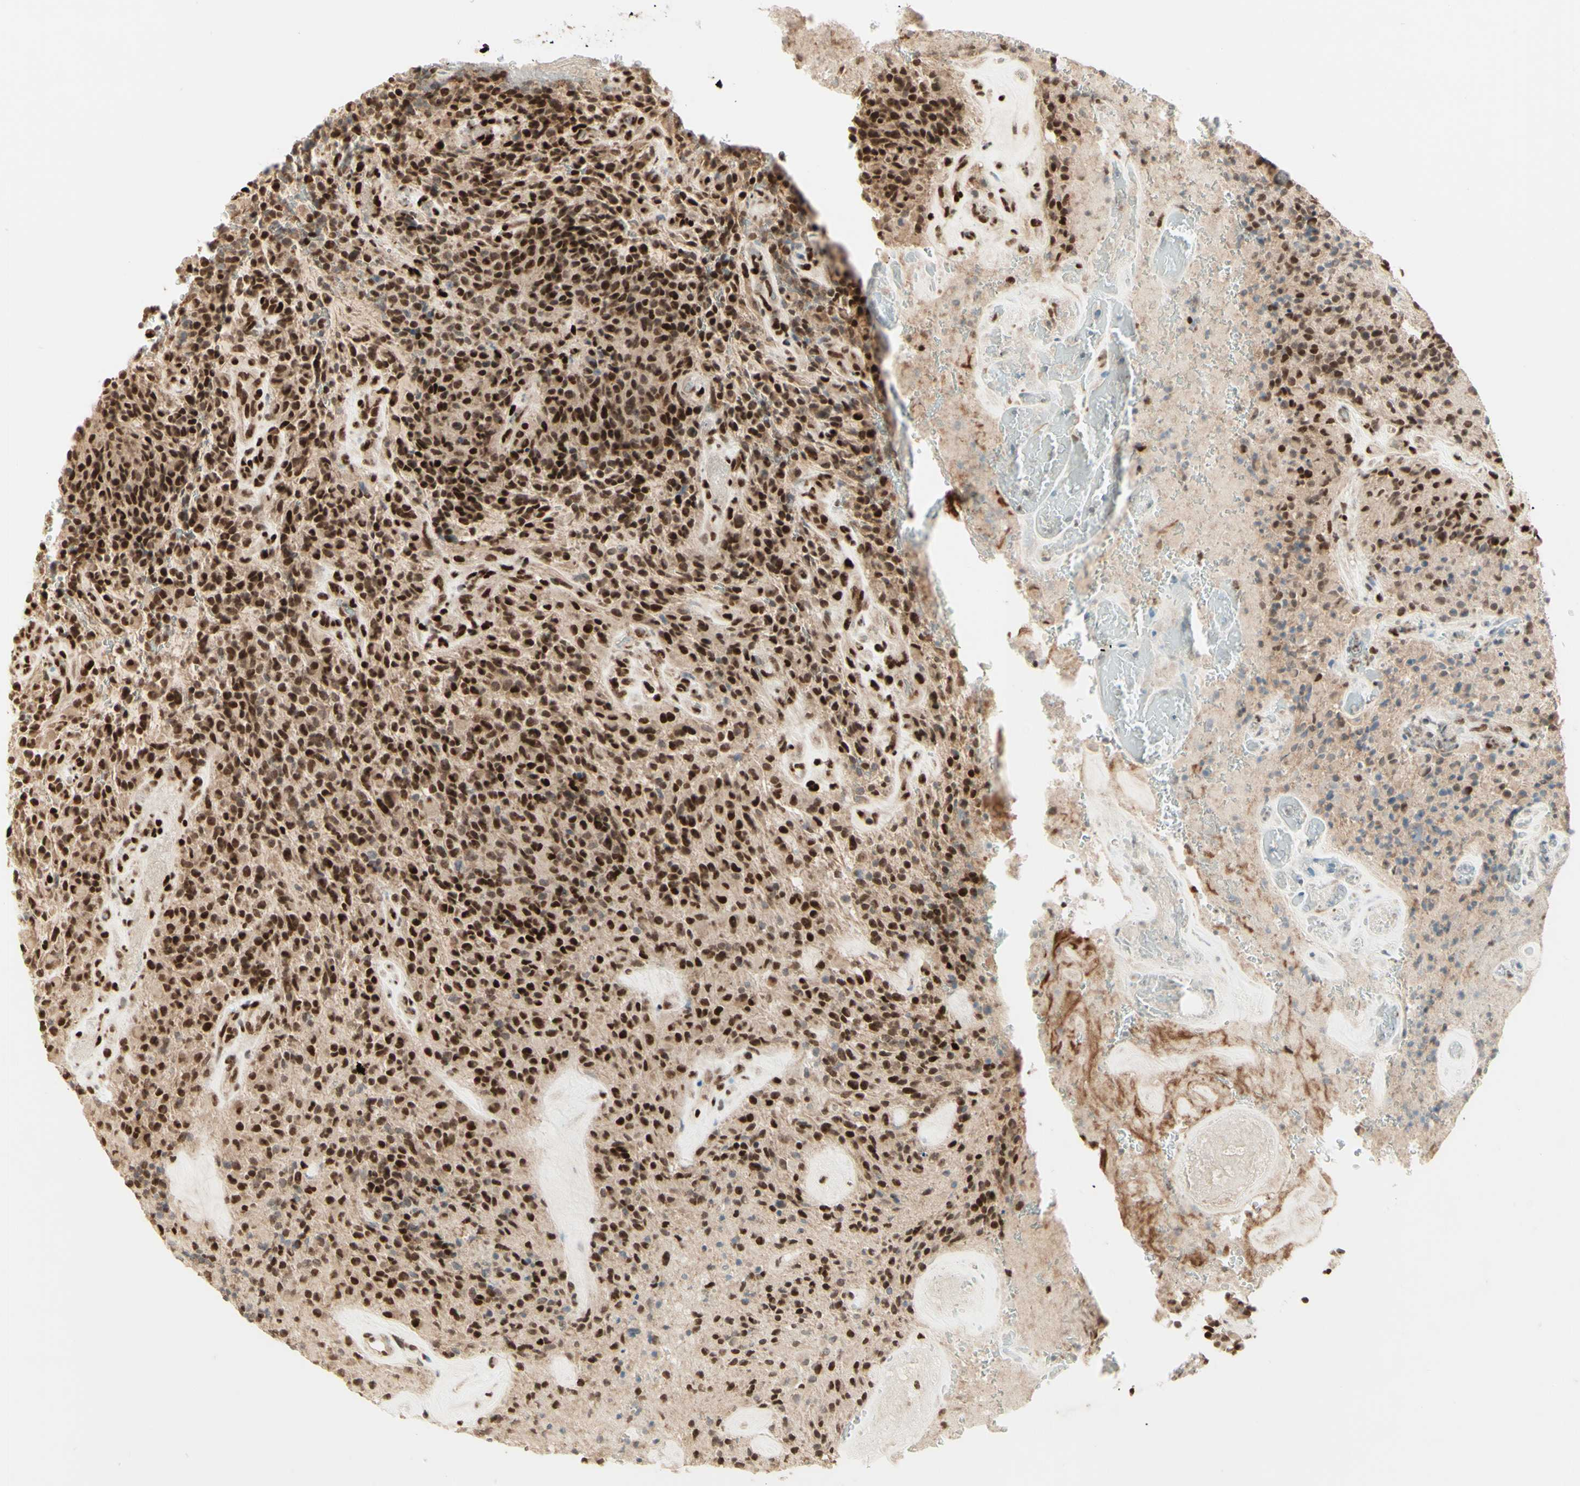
{"staining": {"intensity": "strong", "quantity": ">75%", "location": "nuclear"}, "tissue": "glioma", "cell_type": "Tumor cells", "image_type": "cancer", "snomed": [{"axis": "morphology", "description": "Glioma, malignant, High grade"}, {"axis": "topography", "description": "Brain"}], "caption": "Immunohistochemical staining of high-grade glioma (malignant) displays high levels of strong nuclear protein staining in about >75% of tumor cells.", "gene": "NR3C1", "patient": {"sex": "male", "age": 71}}